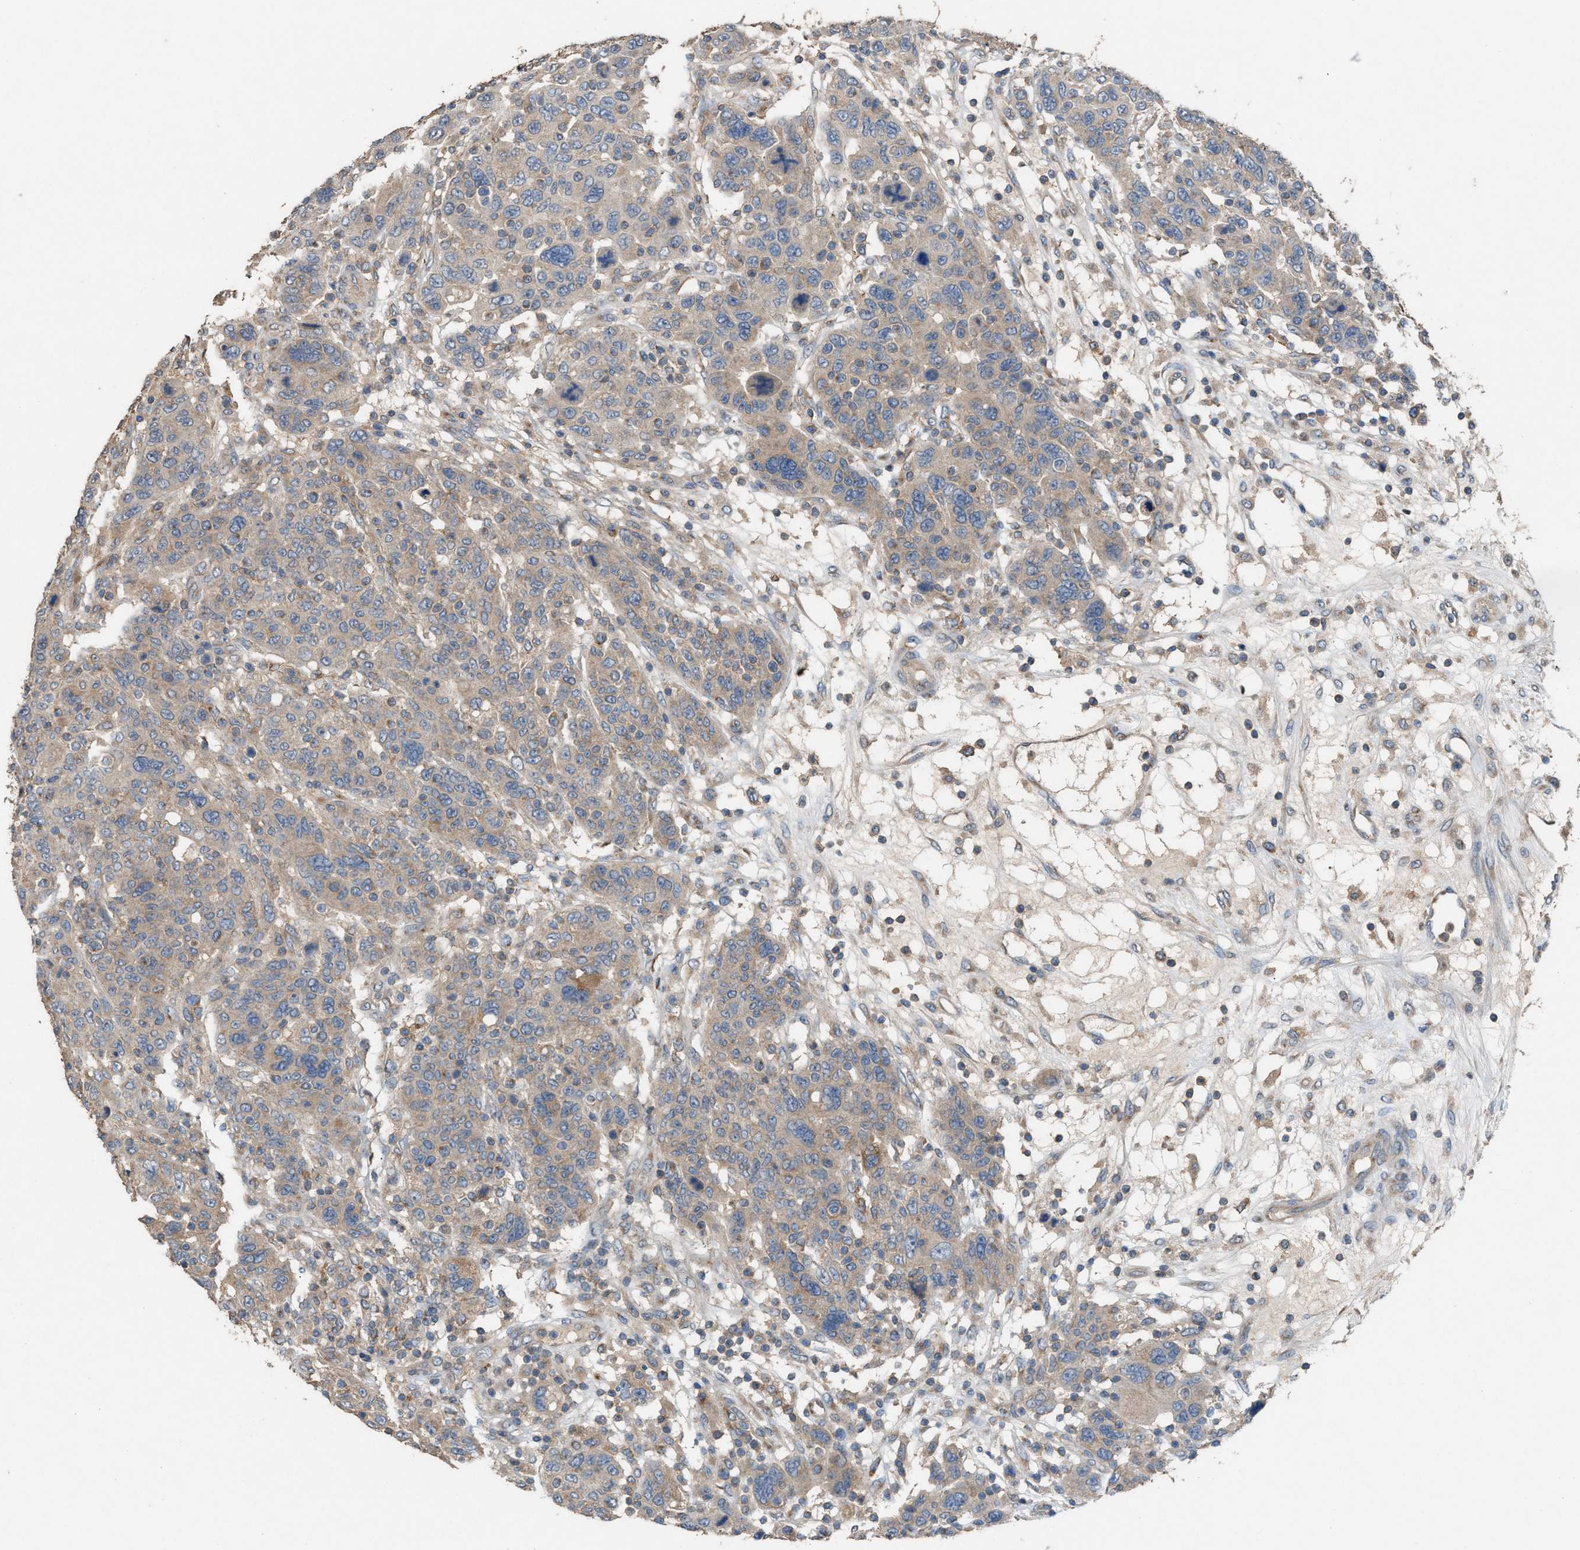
{"staining": {"intensity": "moderate", "quantity": ">75%", "location": "cytoplasmic/membranous"}, "tissue": "breast cancer", "cell_type": "Tumor cells", "image_type": "cancer", "snomed": [{"axis": "morphology", "description": "Duct carcinoma"}, {"axis": "topography", "description": "Breast"}], "caption": "Infiltrating ductal carcinoma (breast) stained with a brown dye displays moderate cytoplasmic/membranous positive expression in about >75% of tumor cells.", "gene": "TPK1", "patient": {"sex": "female", "age": 37}}